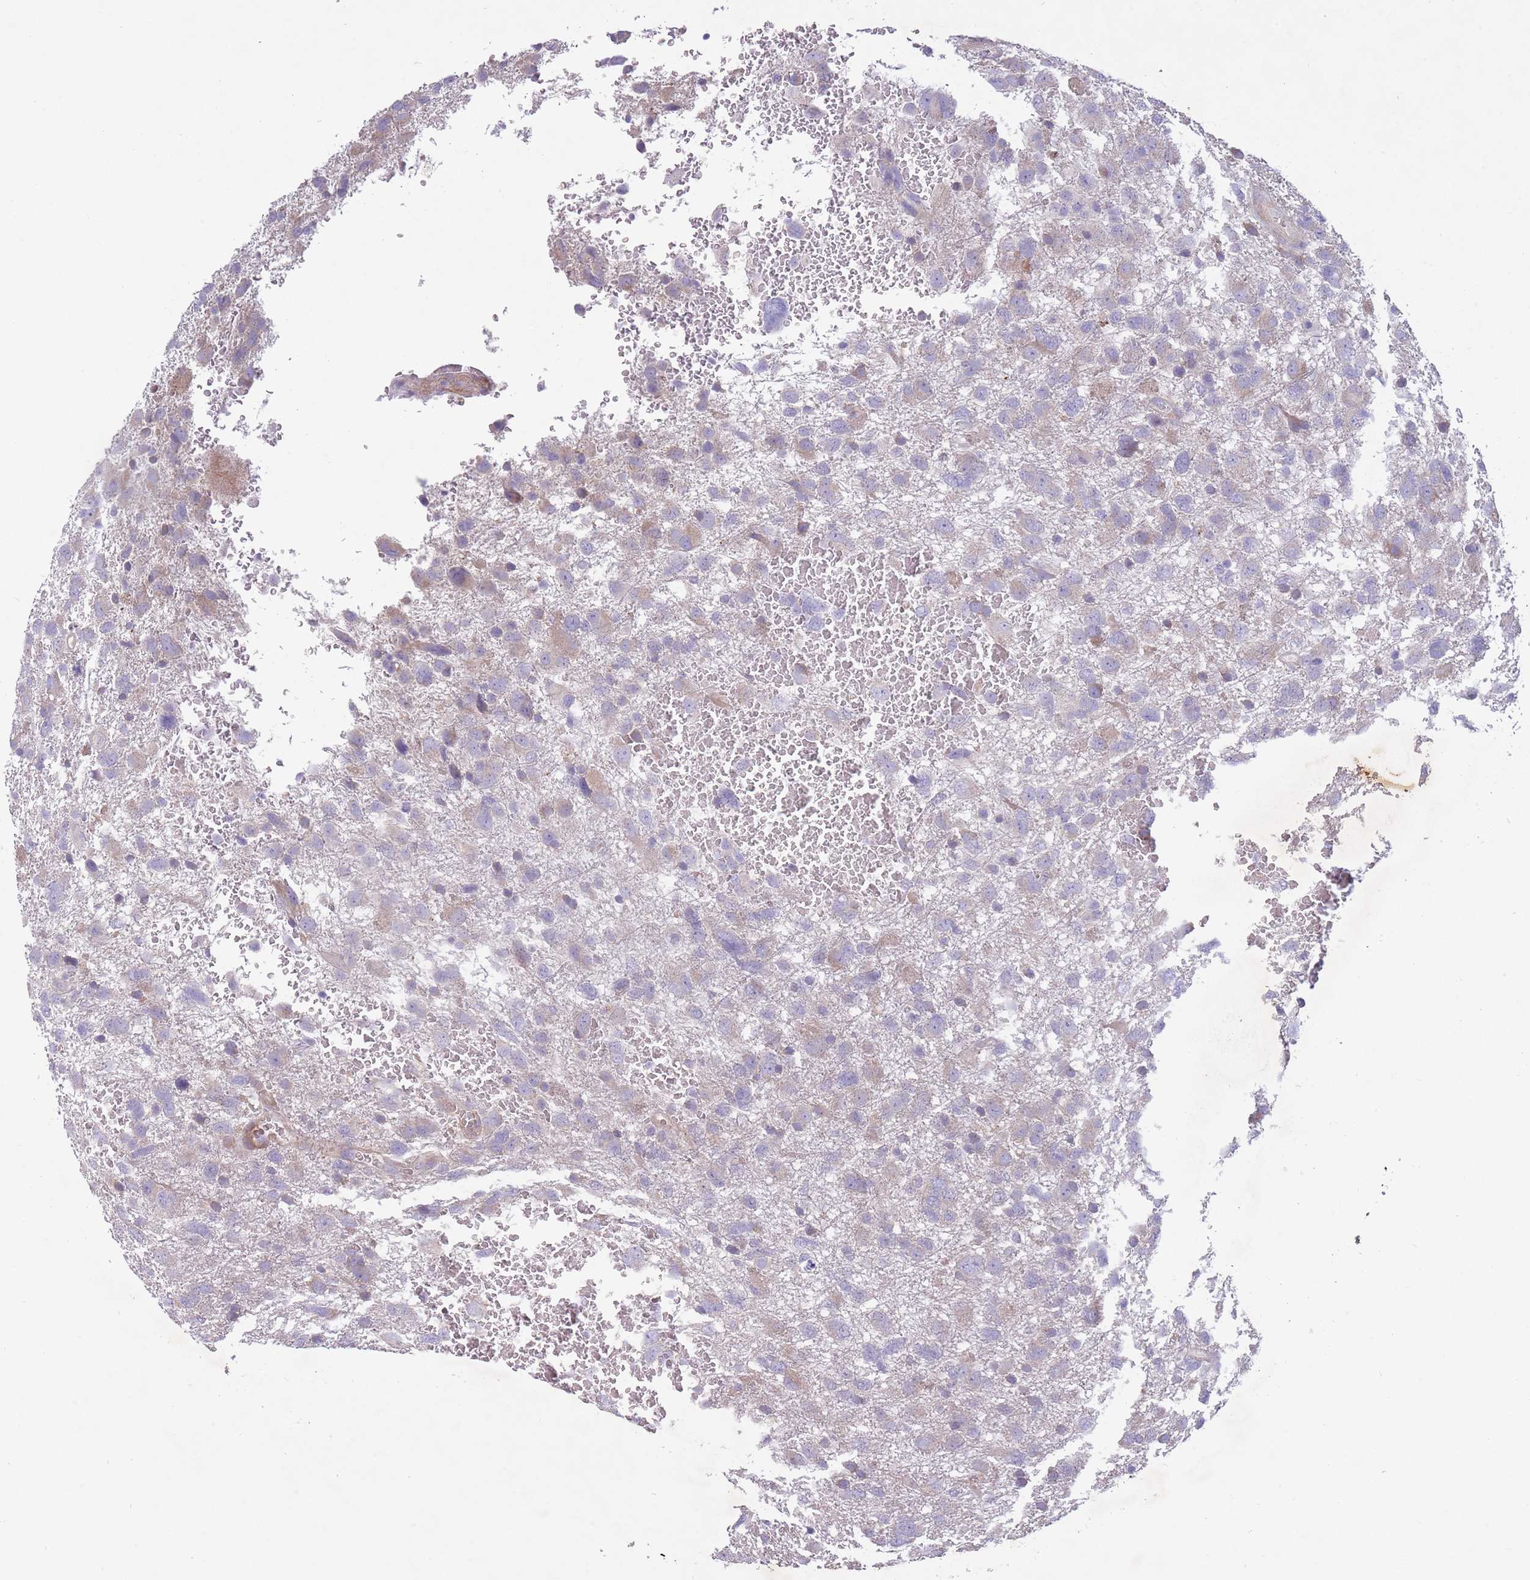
{"staining": {"intensity": "weak", "quantity": "25%-75%", "location": "cytoplasmic/membranous"}, "tissue": "glioma", "cell_type": "Tumor cells", "image_type": "cancer", "snomed": [{"axis": "morphology", "description": "Glioma, malignant, High grade"}, {"axis": "topography", "description": "Brain"}], "caption": "IHC of glioma displays low levels of weak cytoplasmic/membranous positivity in approximately 25%-75% of tumor cells.", "gene": "PNPLA5", "patient": {"sex": "male", "age": 61}}